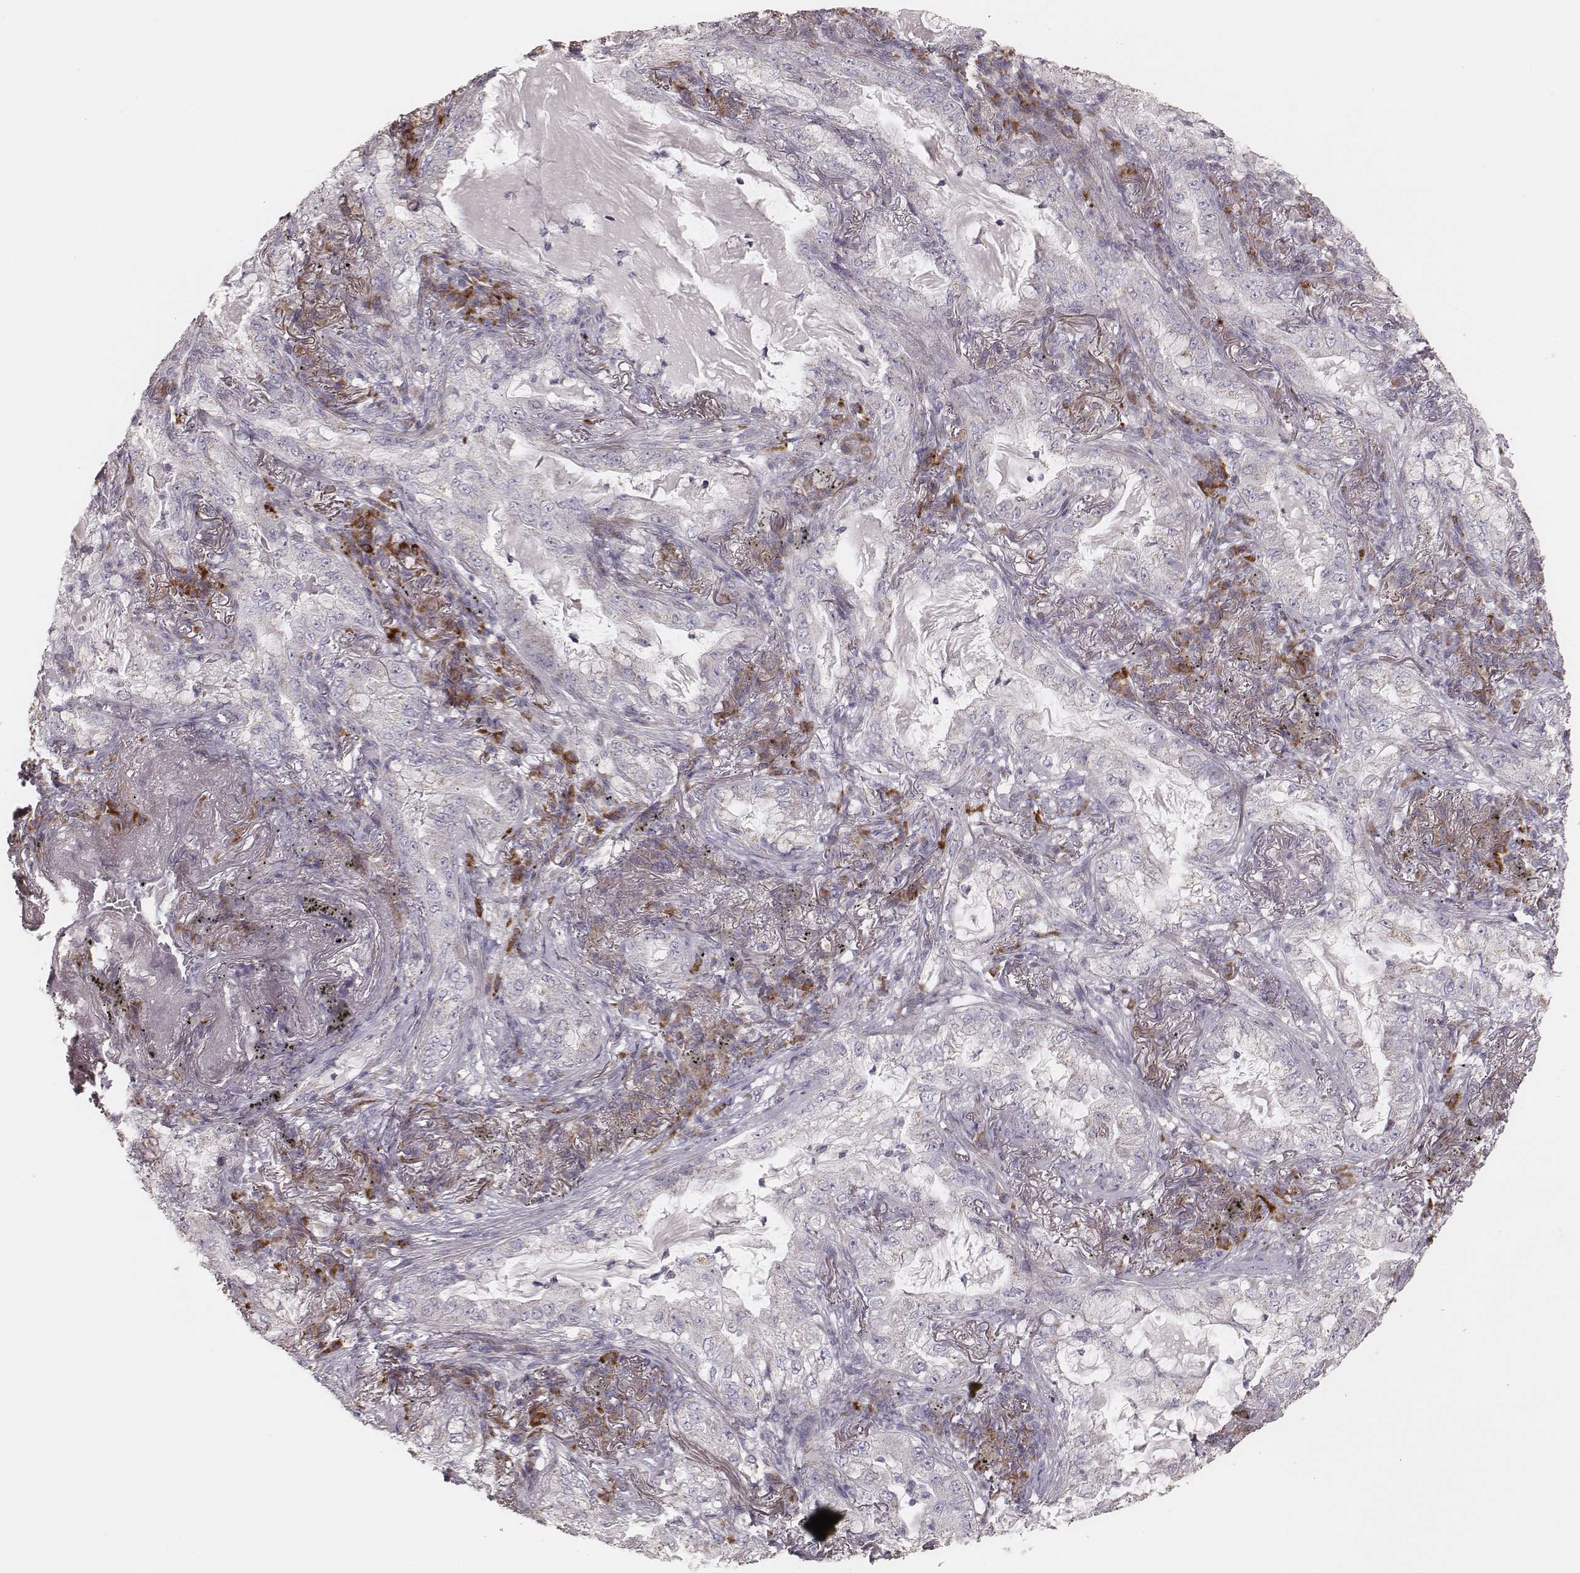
{"staining": {"intensity": "negative", "quantity": "none", "location": "none"}, "tissue": "lung cancer", "cell_type": "Tumor cells", "image_type": "cancer", "snomed": [{"axis": "morphology", "description": "Adenocarcinoma, NOS"}, {"axis": "topography", "description": "Lung"}], "caption": "IHC micrograph of human adenocarcinoma (lung) stained for a protein (brown), which demonstrates no positivity in tumor cells.", "gene": "KIF5C", "patient": {"sex": "female", "age": 73}}